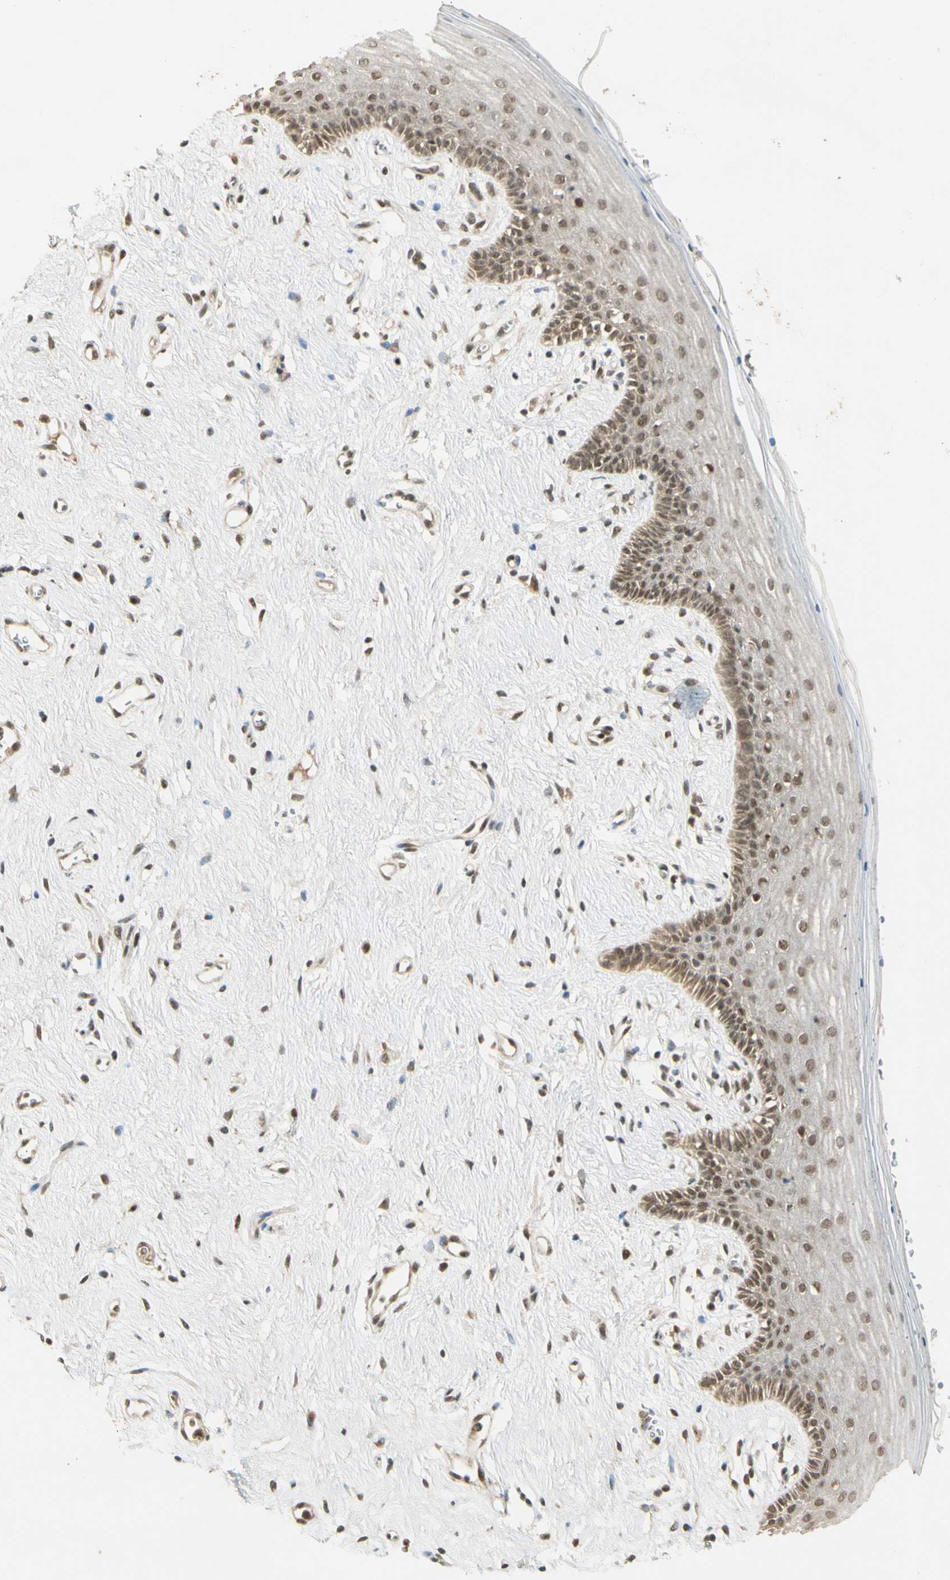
{"staining": {"intensity": "weak", "quantity": "25%-75%", "location": "cytoplasmic/membranous,nuclear"}, "tissue": "vagina", "cell_type": "Squamous epithelial cells", "image_type": "normal", "snomed": [{"axis": "morphology", "description": "Normal tissue, NOS"}, {"axis": "topography", "description": "Vagina"}], "caption": "This image exhibits immunohistochemistry staining of unremarkable vagina, with low weak cytoplasmic/membranous,nuclear staining in about 25%-75% of squamous epithelial cells.", "gene": "ZNF135", "patient": {"sex": "female", "age": 44}}